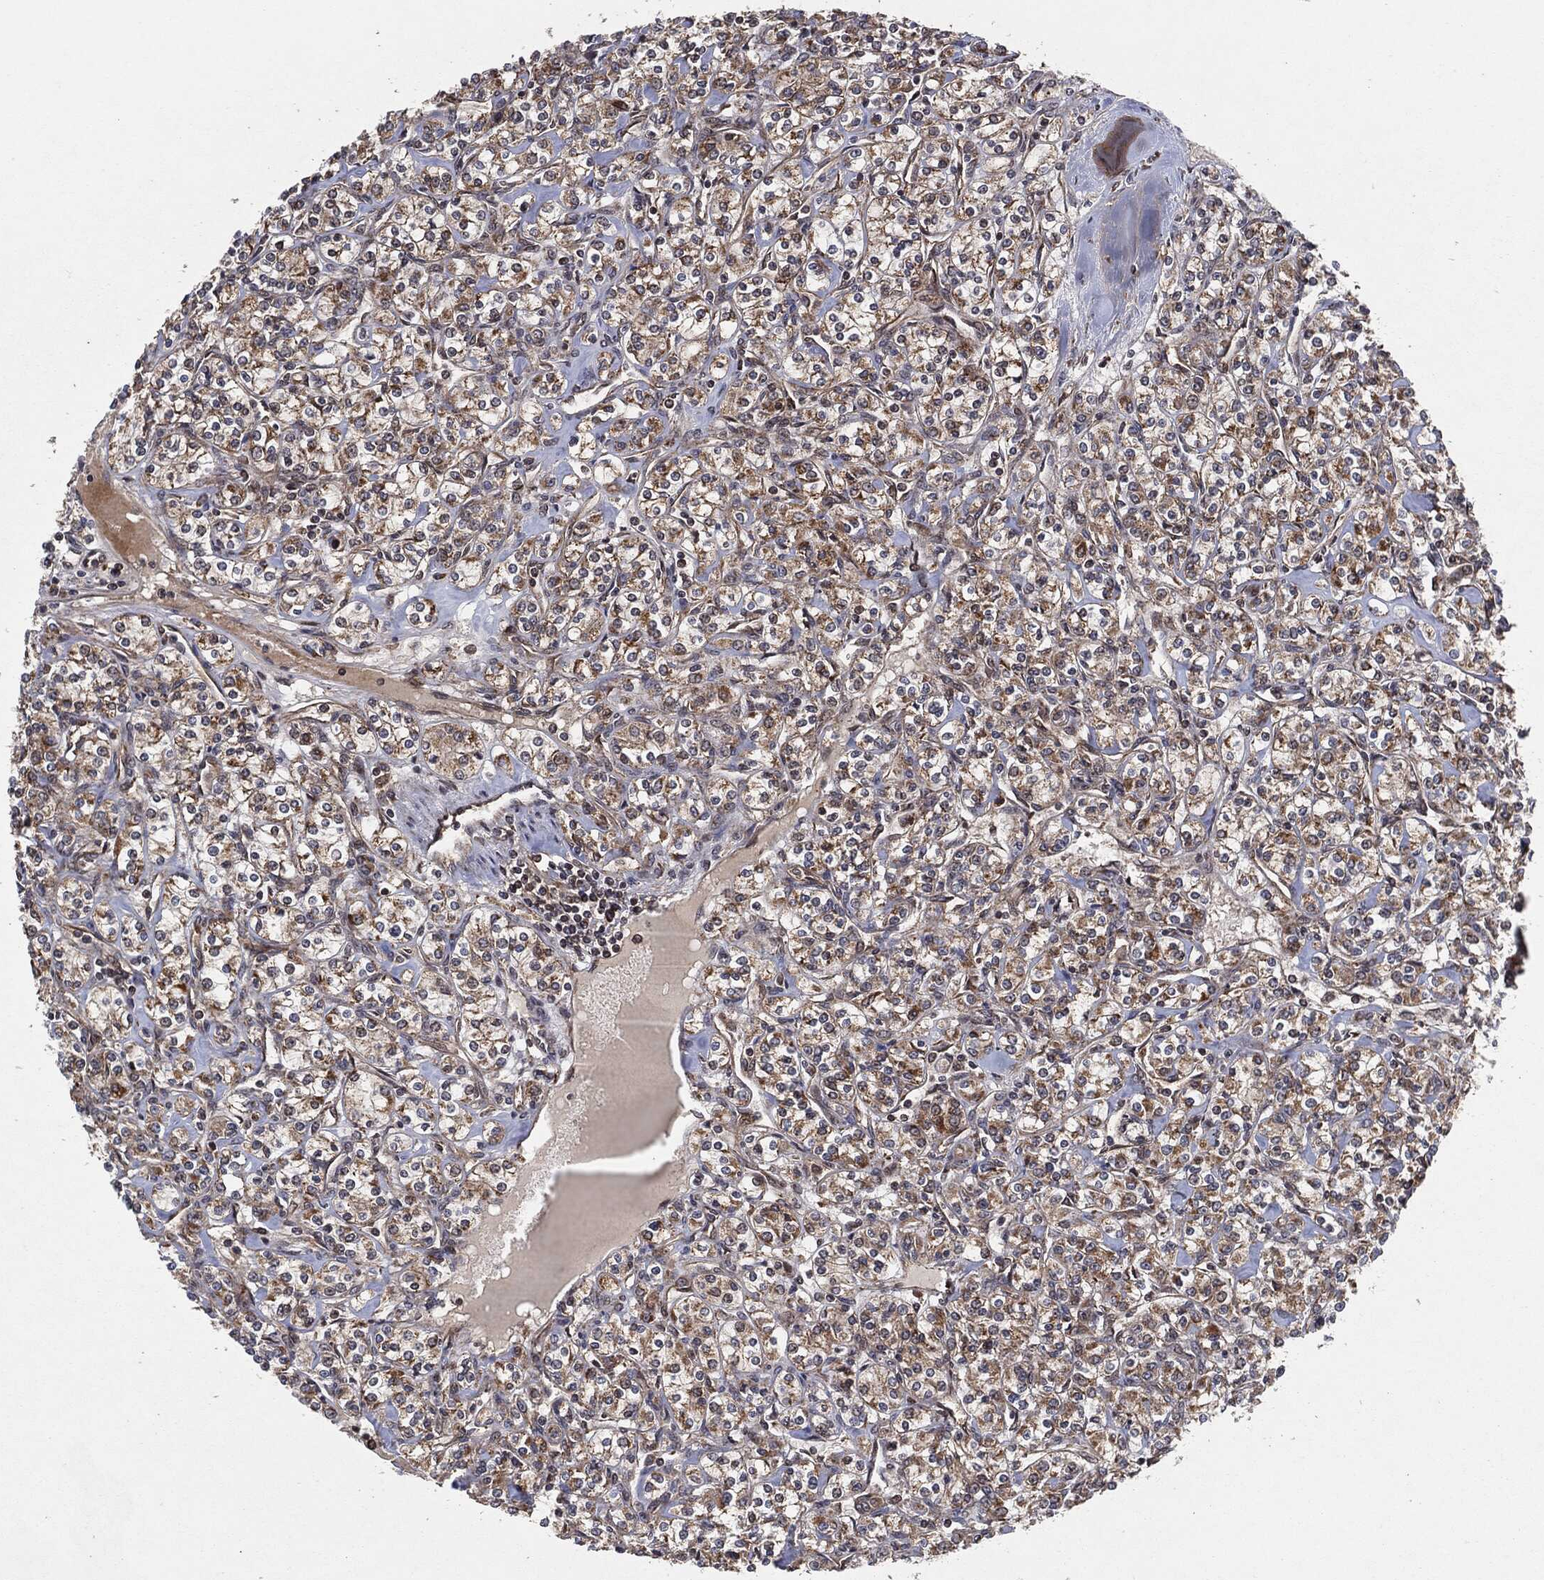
{"staining": {"intensity": "moderate", "quantity": "25%-75%", "location": "cytoplasmic/membranous"}, "tissue": "renal cancer", "cell_type": "Tumor cells", "image_type": "cancer", "snomed": [{"axis": "morphology", "description": "Adenocarcinoma, NOS"}, {"axis": "topography", "description": "Kidney"}], "caption": "An immunohistochemistry image of tumor tissue is shown. Protein staining in brown labels moderate cytoplasmic/membranous positivity in renal cancer within tumor cells. The staining was performed using DAB (3,3'-diaminobenzidine), with brown indicating positive protein expression. Nuclei are stained blue with hematoxylin.", "gene": "BCAR1", "patient": {"sex": "male", "age": 77}}